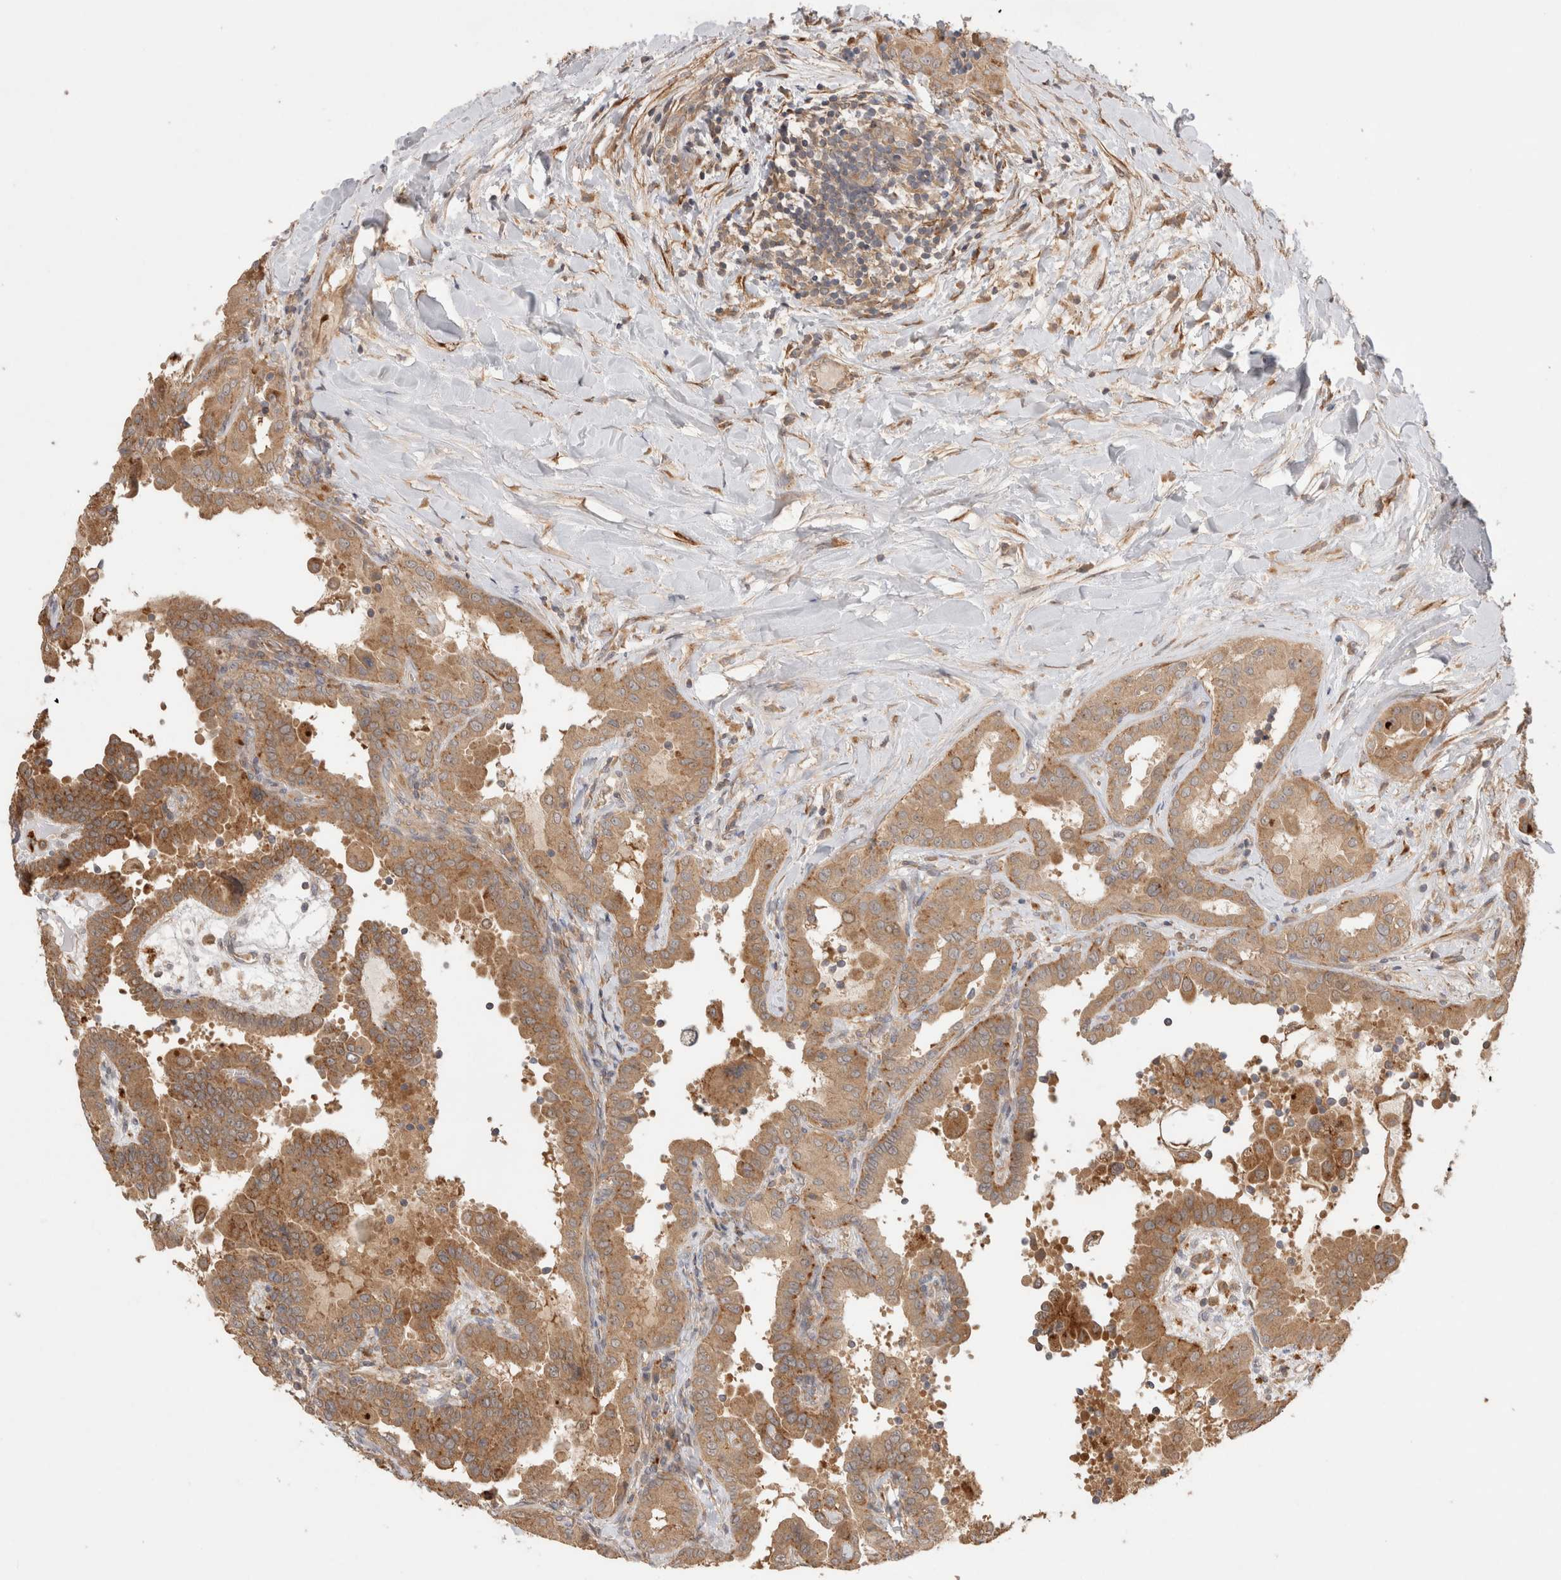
{"staining": {"intensity": "moderate", "quantity": ">75%", "location": "cytoplasmic/membranous"}, "tissue": "thyroid cancer", "cell_type": "Tumor cells", "image_type": "cancer", "snomed": [{"axis": "morphology", "description": "Papillary adenocarcinoma, NOS"}, {"axis": "topography", "description": "Thyroid gland"}], "caption": "Immunohistochemistry (IHC) image of human thyroid cancer stained for a protein (brown), which reveals medium levels of moderate cytoplasmic/membranous positivity in approximately >75% of tumor cells.", "gene": "VPS28", "patient": {"sex": "male", "age": 33}}